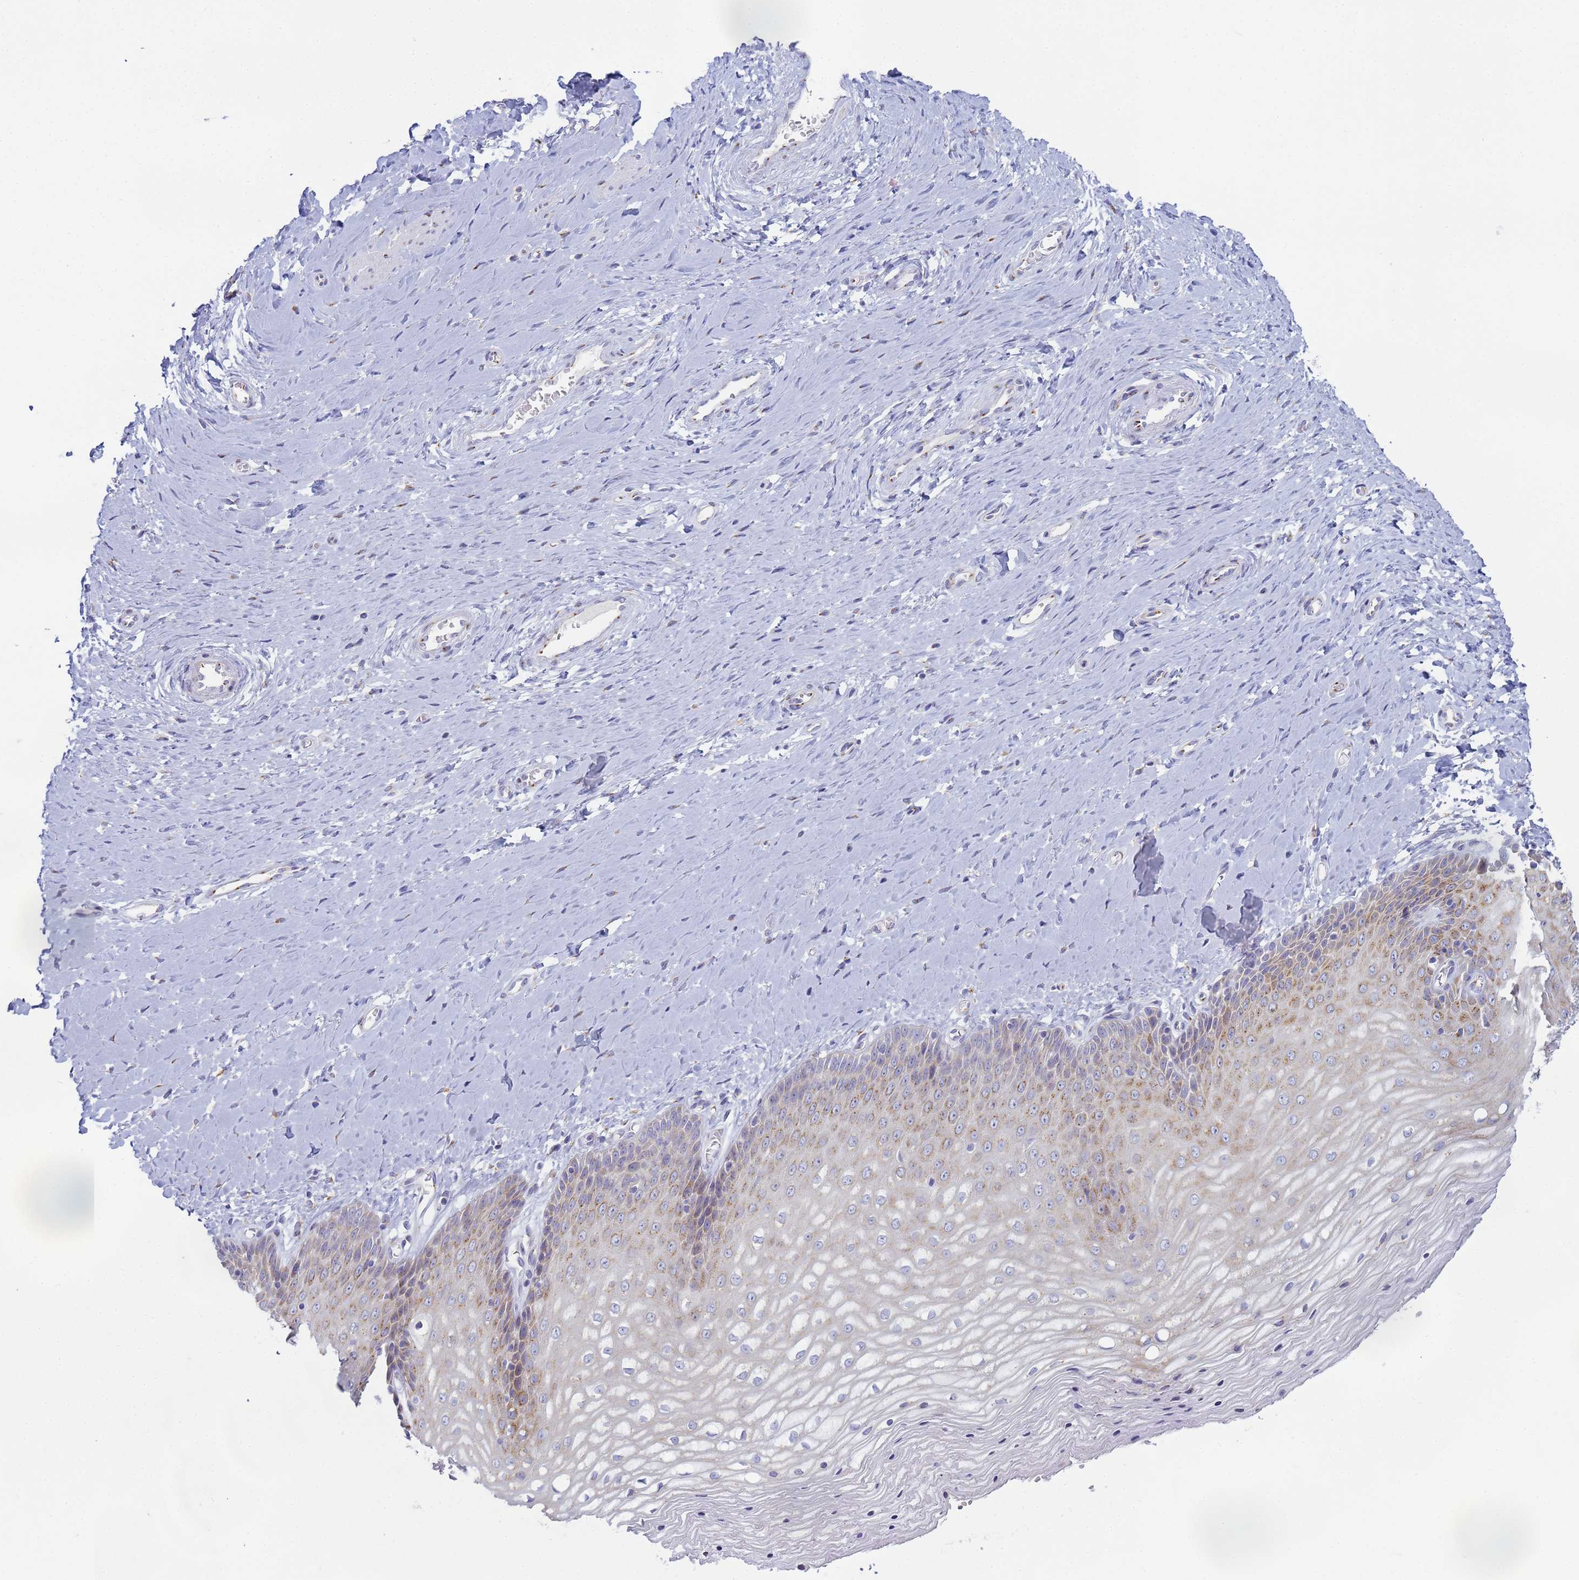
{"staining": {"intensity": "moderate", "quantity": "25%-75%", "location": "cytoplasmic/membranous"}, "tissue": "vagina", "cell_type": "Squamous epithelial cells", "image_type": "normal", "snomed": [{"axis": "morphology", "description": "Normal tissue, NOS"}, {"axis": "topography", "description": "Vagina"}], "caption": "Immunohistochemical staining of normal human vagina shows medium levels of moderate cytoplasmic/membranous expression in approximately 25%-75% of squamous epithelial cells.", "gene": "CR1", "patient": {"sex": "female", "age": 65}}